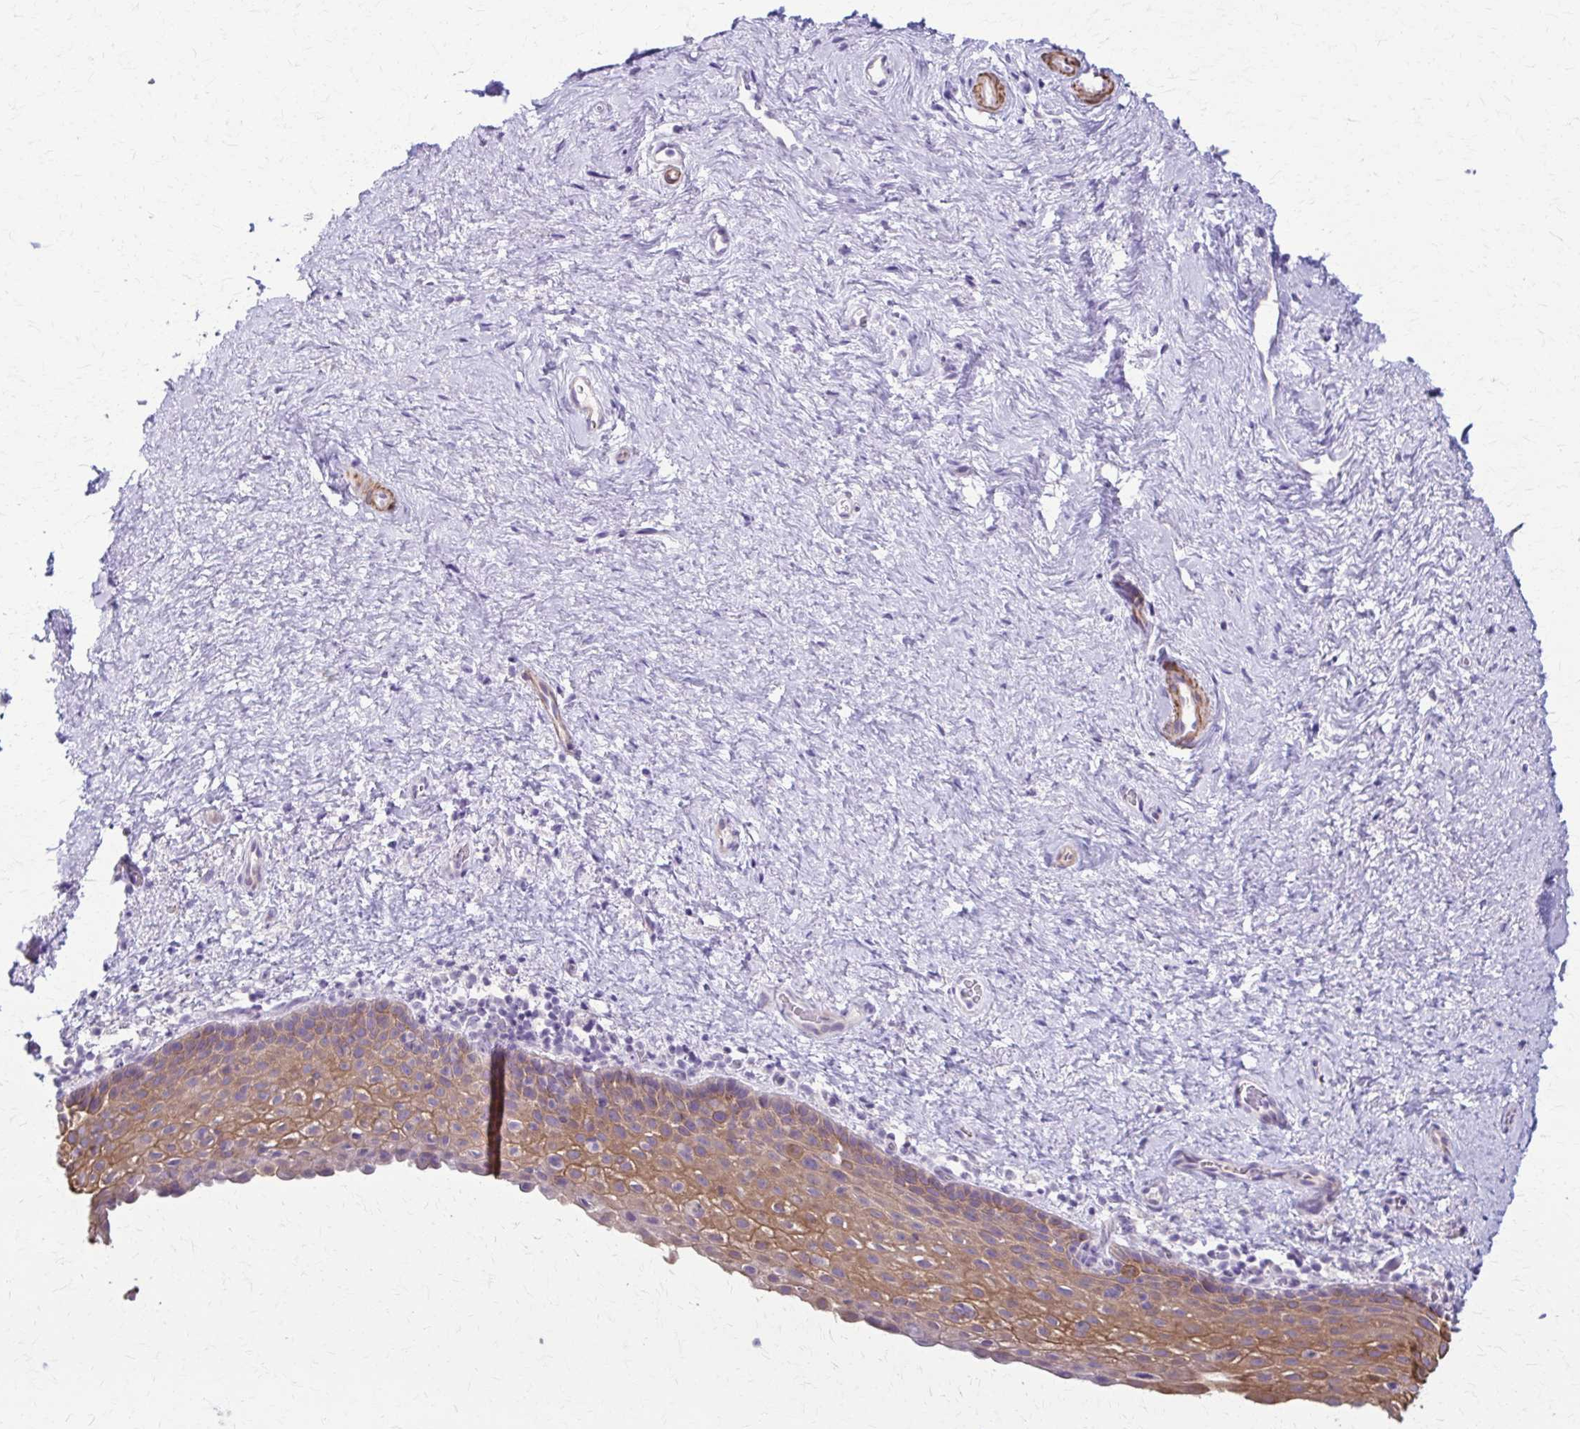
{"staining": {"intensity": "moderate", "quantity": "25%-75%", "location": "cytoplasmic/membranous"}, "tissue": "vagina", "cell_type": "Squamous epithelial cells", "image_type": "normal", "snomed": [{"axis": "morphology", "description": "Normal tissue, NOS"}, {"axis": "topography", "description": "Vagina"}], "caption": "Benign vagina shows moderate cytoplasmic/membranous positivity in approximately 25%-75% of squamous epithelial cells, visualized by immunohistochemistry.", "gene": "DSP", "patient": {"sex": "female", "age": 61}}